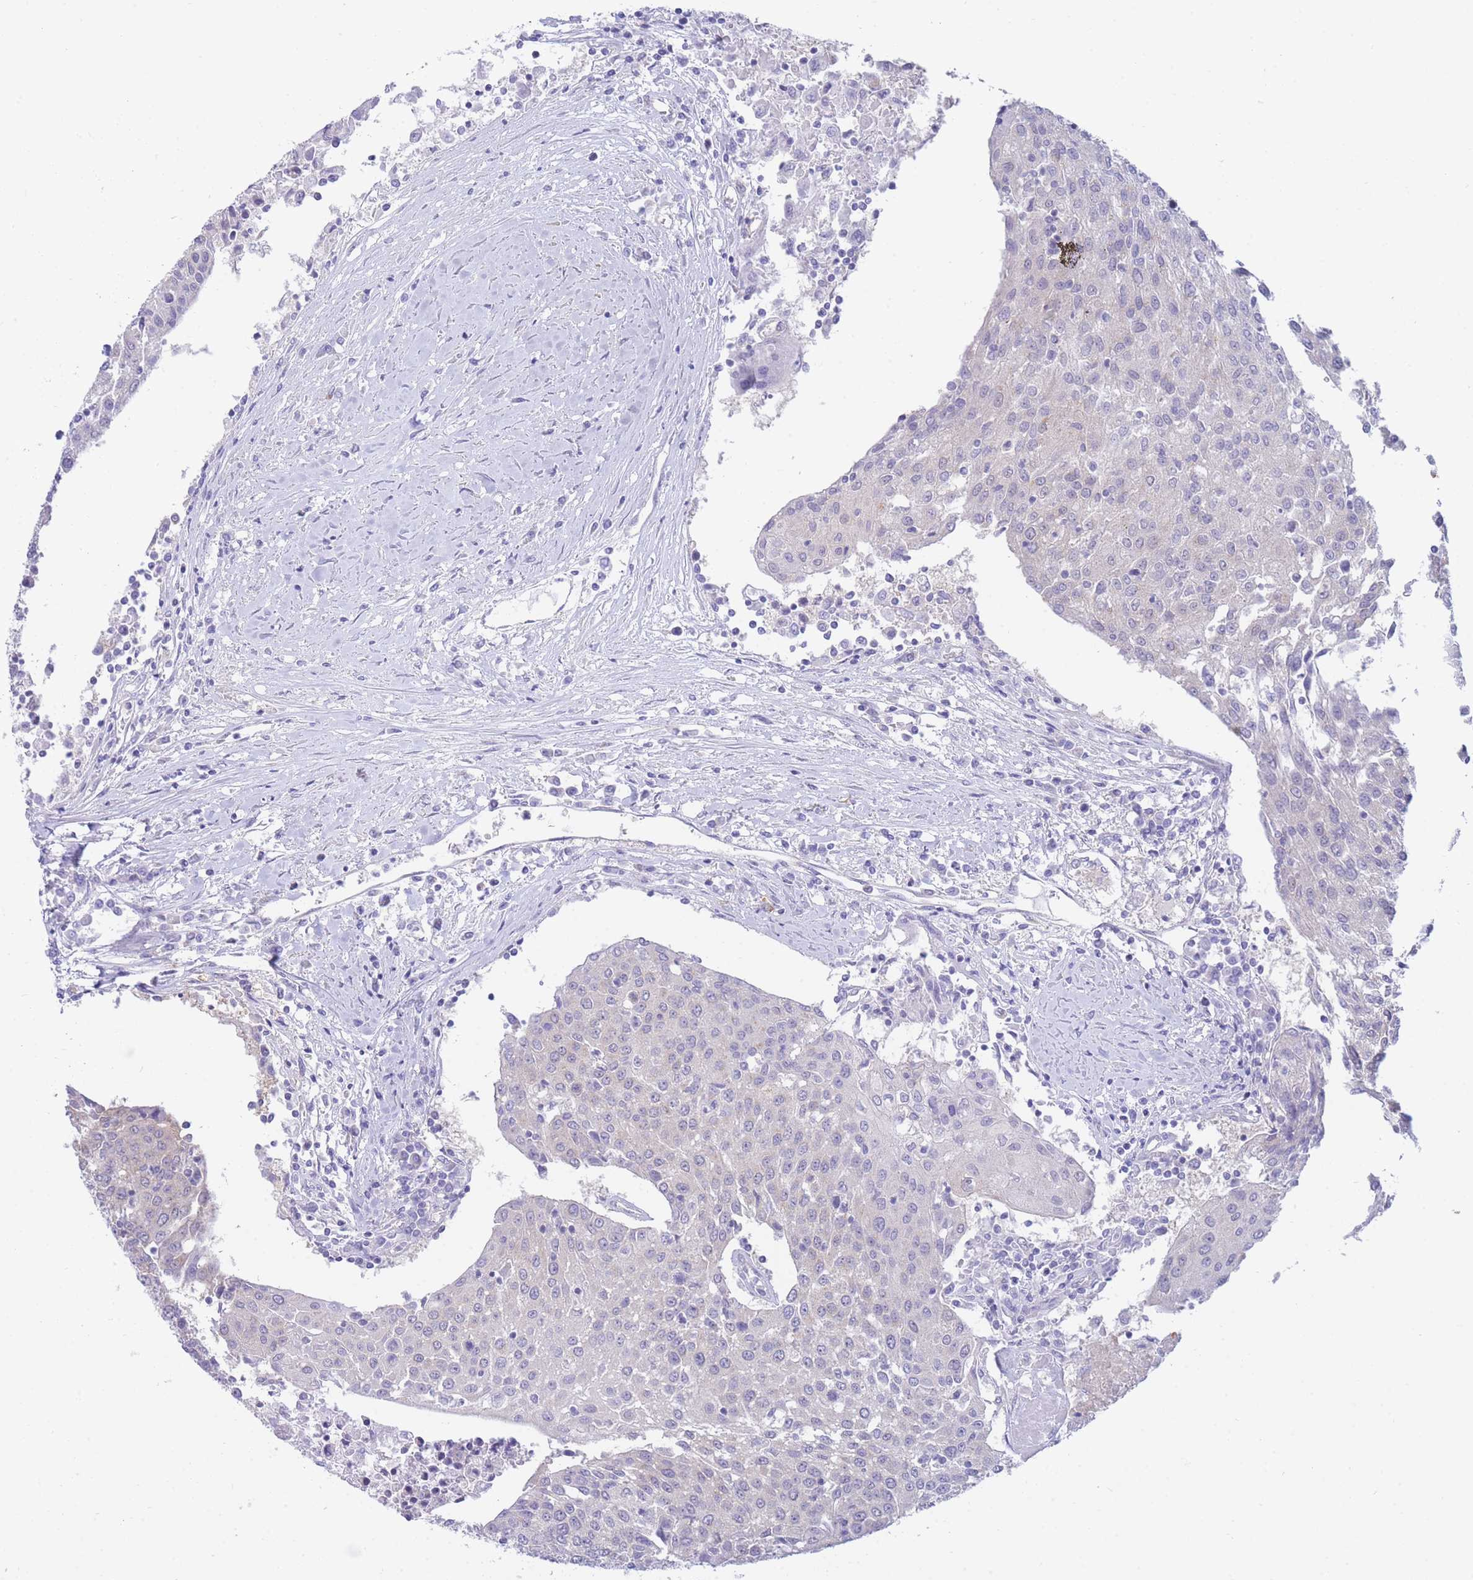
{"staining": {"intensity": "negative", "quantity": "none", "location": "none"}, "tissue": "urothelial cancer", "cell_type": "Tumor cells", "image_type": "cancer", "snomed": [{"axis": "morphology", "description": "Urothelial carcinoma, High grade"}, {"axis": "topography", "description": "Urinary bladder"}], "caption": "A high-resolution micrograph shows immunohistochemistry staining of urothelial carcinoma (high-grade), which exhibits no significant positivity in tumor cells. (Stains: DAB (3,3'-diaminobenzidine) immunohistochemistry with hematoxylin counter stain, Microscopy: brightfield microscopy at high magnification).", "gene": "SUGT1", "patient": {"sex": "female", "age": 85}}